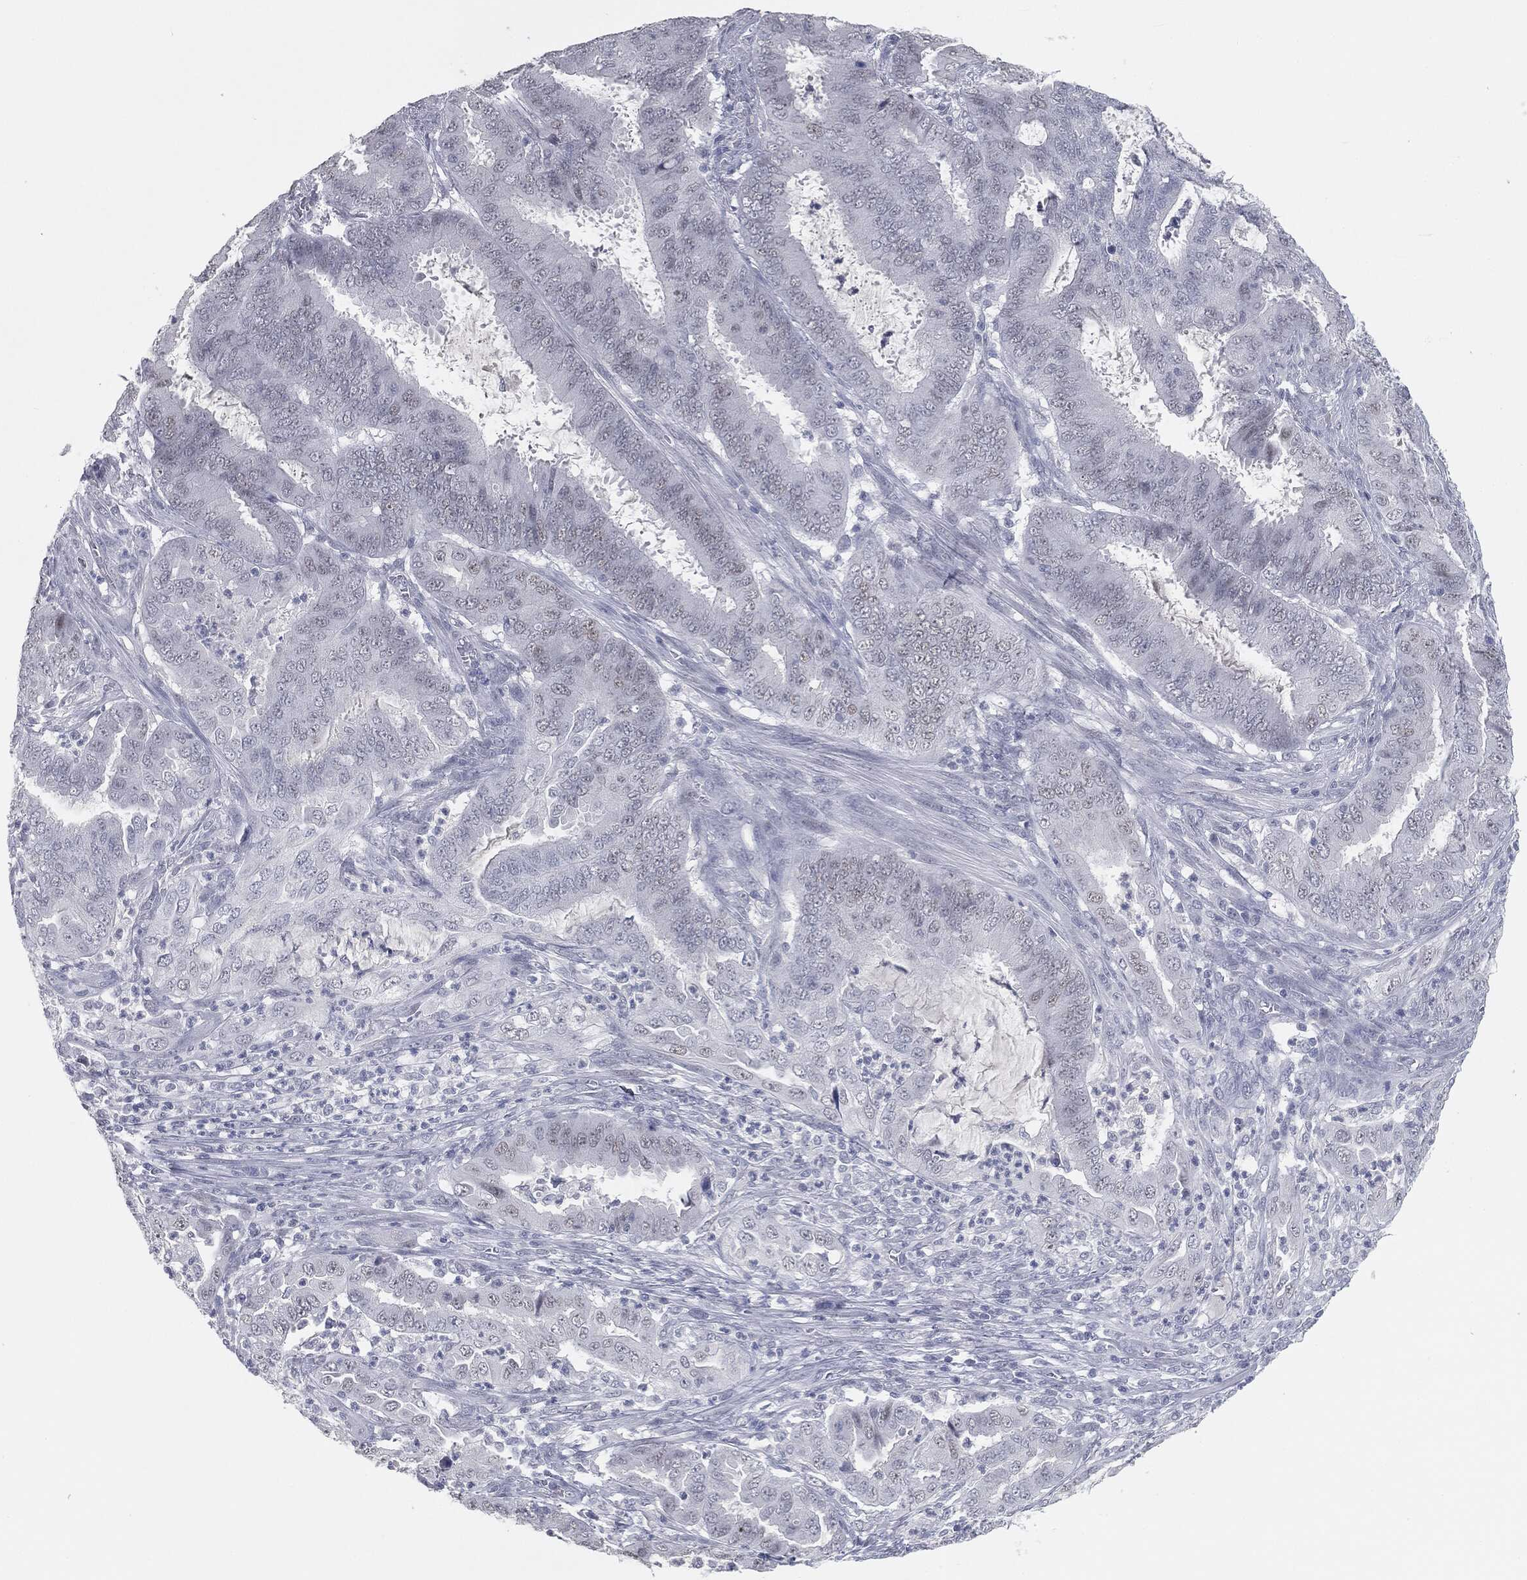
{"staining": {"intensity": "negative", "quantity": "none", "location": "none"}, "tissue": "endometrial cancer", "cell_type": "Tumor cells", "image_type": "cancer", "snomed": [{"axis": "morphology", "description": "Adenocarcinoma, NOS"}, {"axis": "topography", "description": "Endometrium"}], "caption": "Immunohistochemistry (IHC) micrograph of human adenocarcinoma (endometrial) stained for a protein (brown), which reveals no expression in tumor cells.", "gene": "PRAME", "patient": {"sex": "female", "age": 51}}